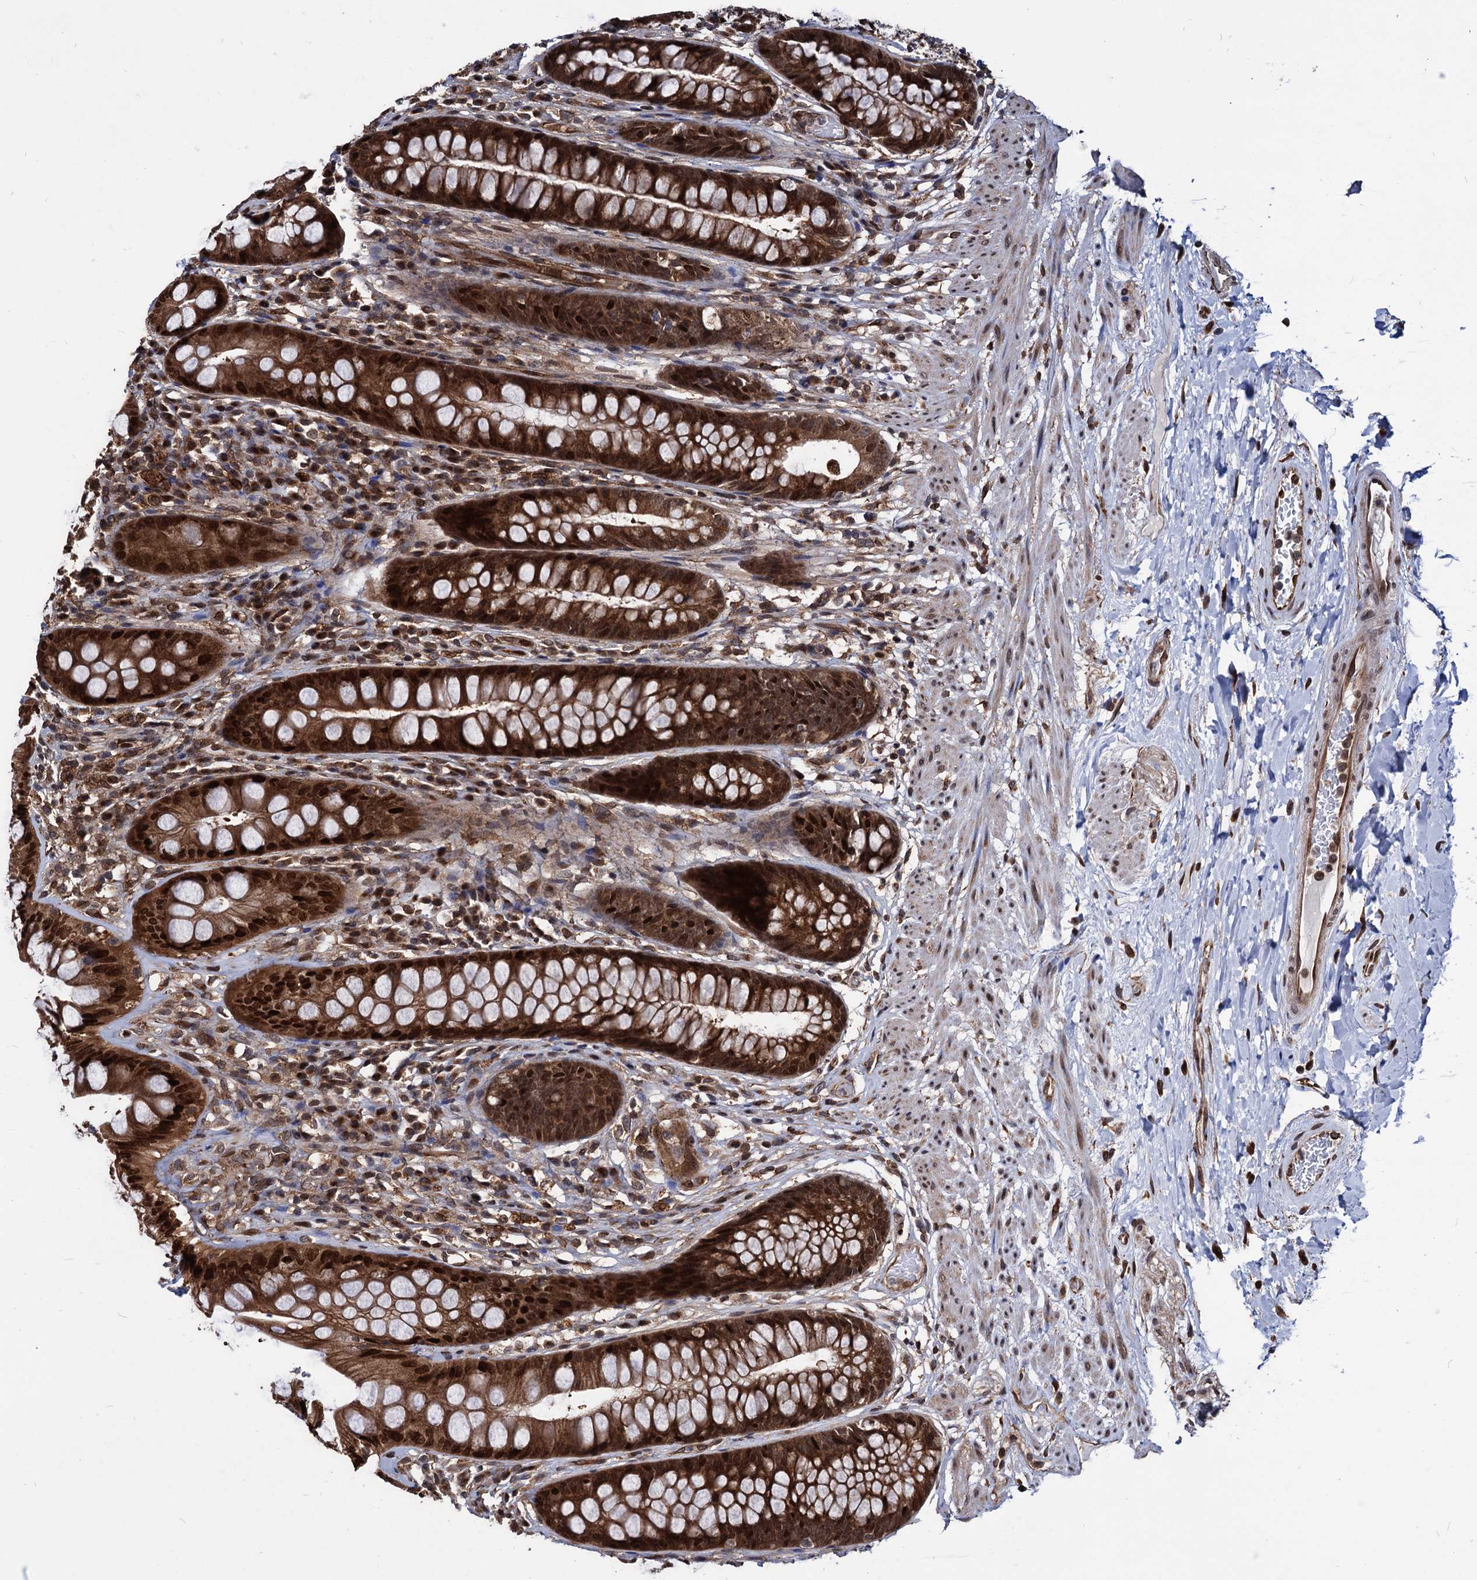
{"staining": {"intensity": "strong", "quantity": ">75%", "location": "cytoplasmic/membranous,nuclear"}, "tissue": "rectum", "cell_type": "Glandular cells", "image_type": "normal", "snomed": [{"axis": "morphology", "description": "Normal tissue, NOS"}, {"axis": "topography", "description": "Rectum"}], "caption": "Strong cytoplasmic/membranous,nuclear staining is seen in about >75% of glandular cells in unremarkable rectum. The staining is performed using DAB (3,3'-diaminobenzidine) brown chromogen to label protein expression. The nuclei are counter-stained blue using hematoxylin.", "gene": "ANKRD12", "patient": {"sex": "male", "age": 74}}